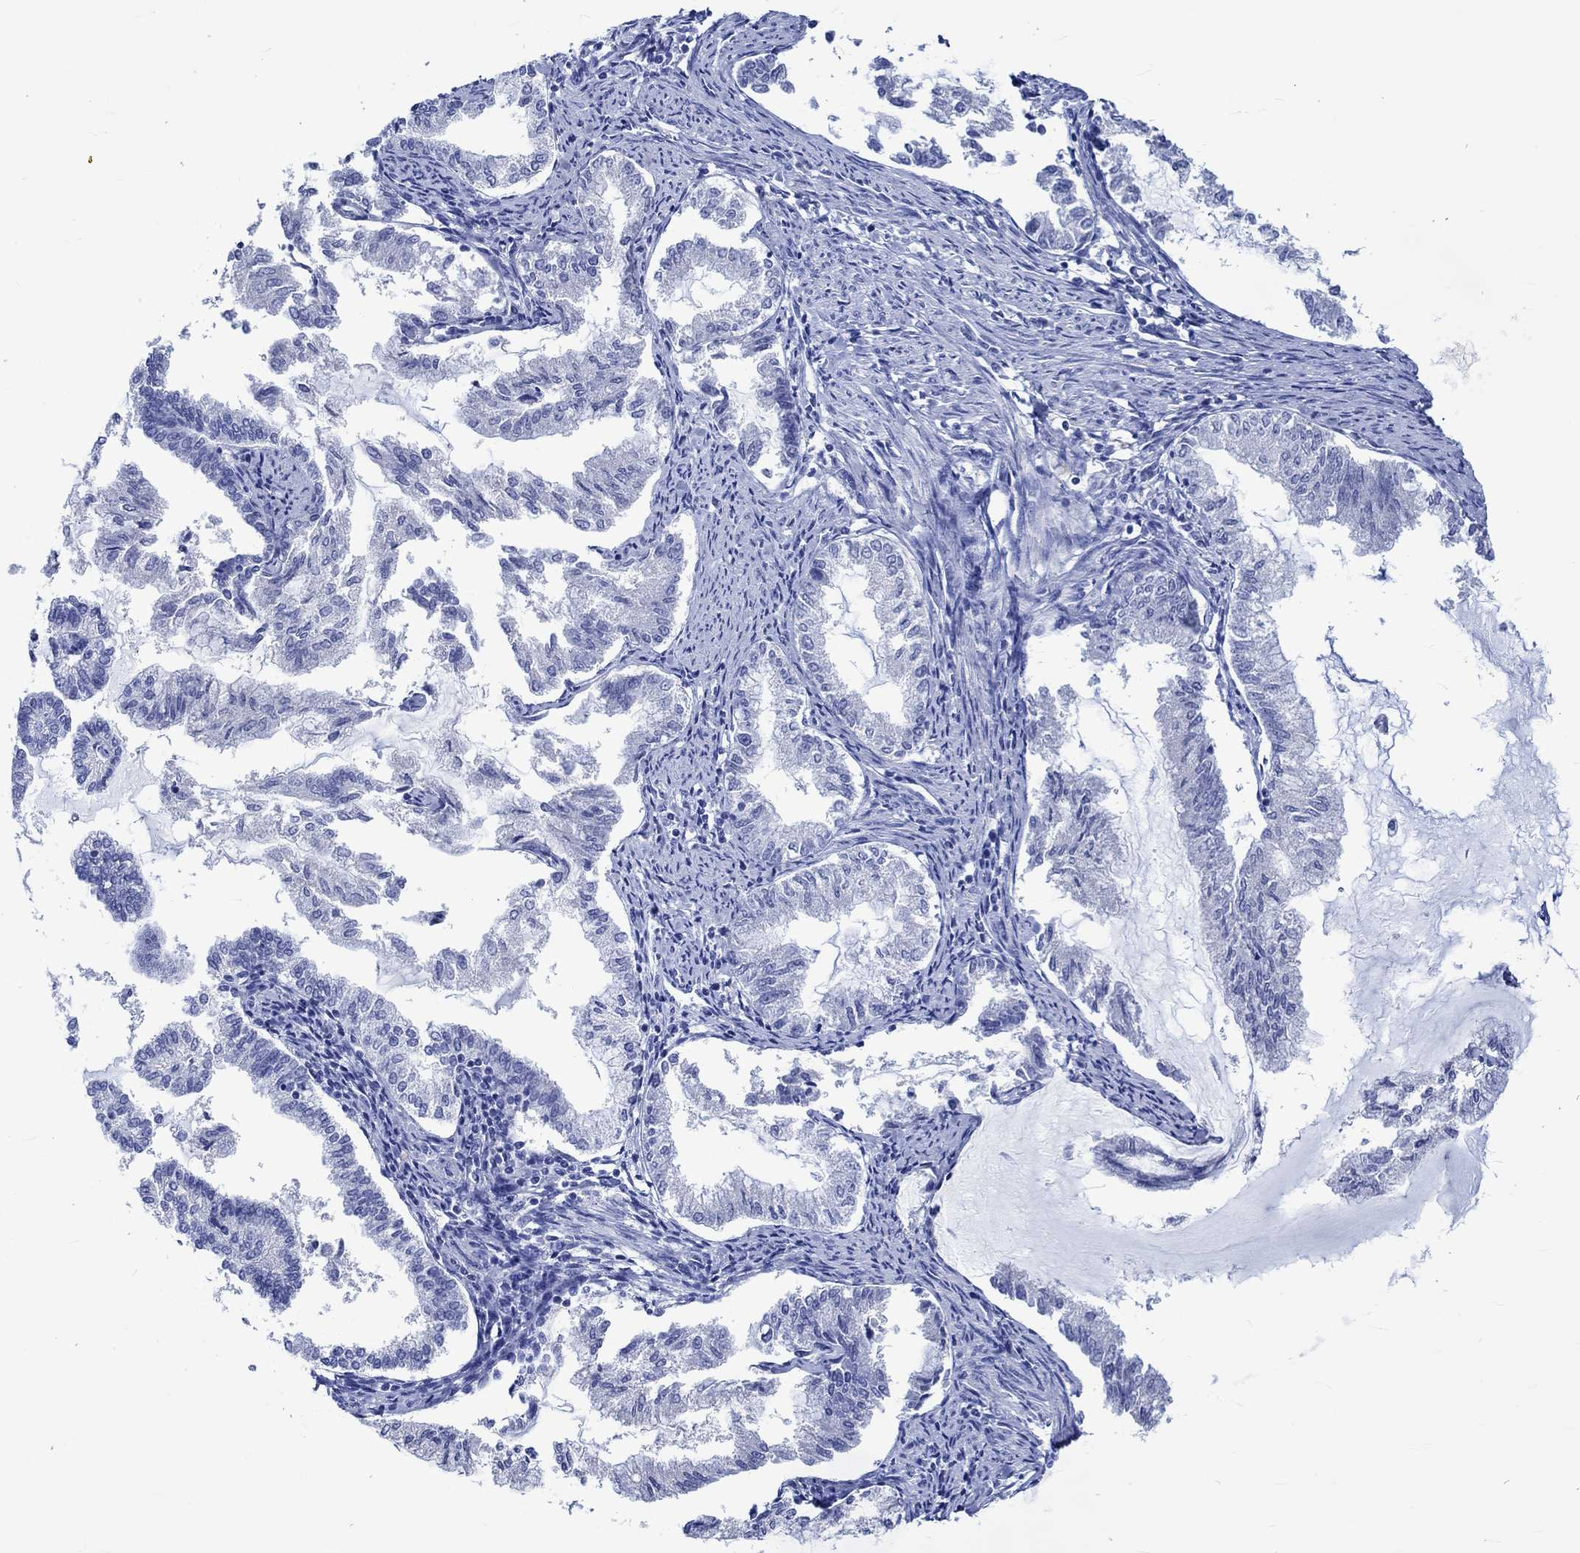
{"staining": {"intensity": "negative", "quantity": "none", "location": "none"}, "tissue": "endometrial cancer", "cell_type": "Tumor cells", "image_type": "cancer", "snomed": [{"axis": "morphology", "description": "Adenocarcinoma, NOS"}, {"axis": "topography", "description": "Endometrium"}], "caption": "A micrograph of adenocarcinoma (endometrial) stained for a protein exhibits no brown staining in tumor cells.", "gene": "KLHL33", "patient": {"sex": "female", "age": 79}}